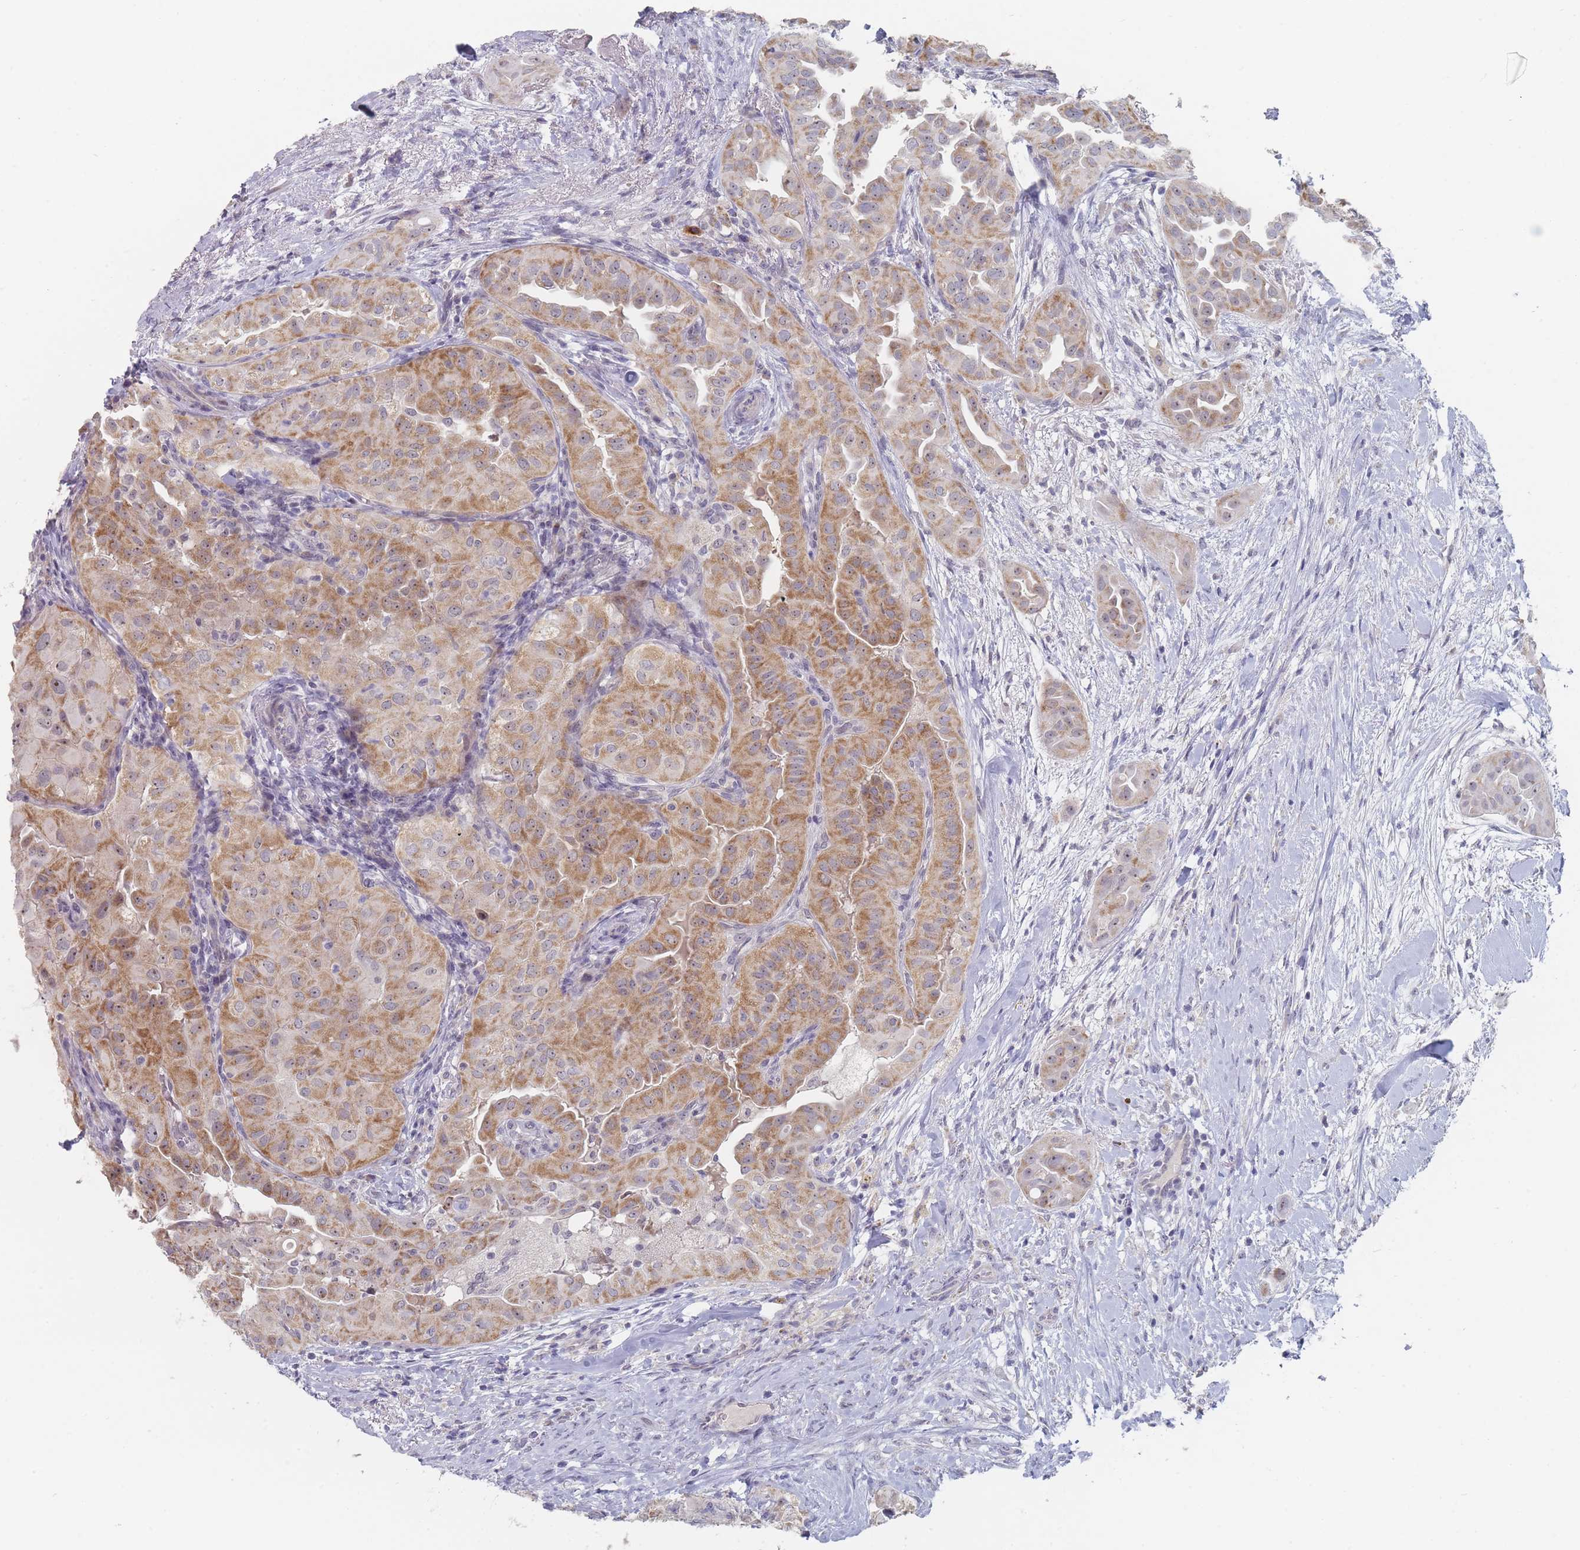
{"staining": {"intensity": "moderate", "quantity": ">75%", "location": "cytoplasmic/membranous,nuclear"}, "tissue": "thyroid cancer", "cell_type": "Tumor cells", "image_type": "cancer", "snomed": [{"axis": "morphology", "description": "Normal tissue, NOS"}, {"axis": "morphology", "description": "Papillary adenocarcinoma, NOS"}, {"axis": "topography", "description": "Thyroid gland"}], "caption": "A high-resolution micrograph shows IHC staining of thyroid cancer, which displays moderate cytoplasmic/membranous and nuclear positivity in about >75% of tumor cells. (IHC, brightfield microscopy, high magnification).", "gene": "RNF8", "patient": {"sex": "female", "age": 59}}